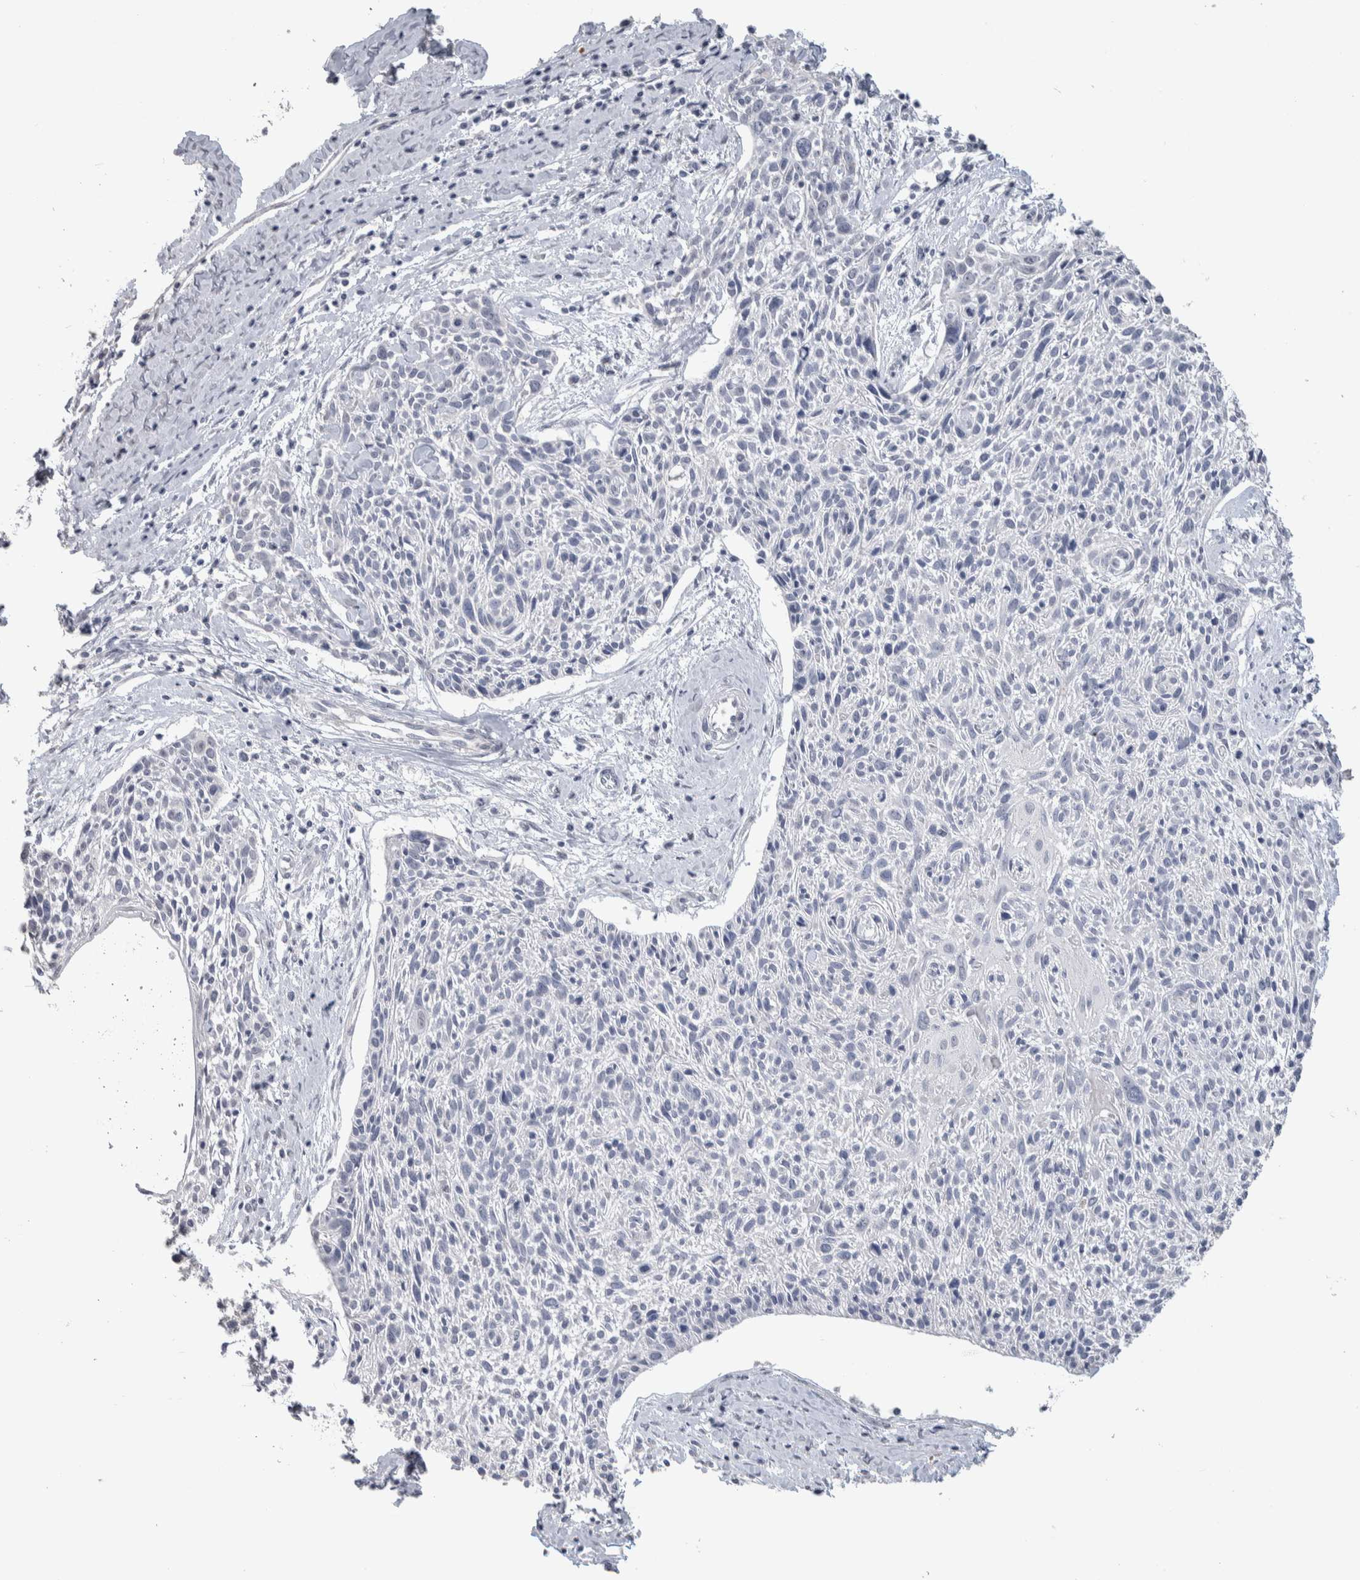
{"staining": {"intensity": "negative", "quantity": "none", "location": "none"}, "tissue": "cervical cancer", "cell_type": "Tumor cells", "image_type": "cancer", "snomed": [{"axis": "morphology", "description": "Squamous cell carcinoma, NOS"}, {"axis": "topography", "description": "Cervix"}], "caption": "This is an IHC micrograph of cervical cancer. There is no staining in tumor cells.", "gene": "TMEM102", "patient": {"sex": "female", "age": 51}}